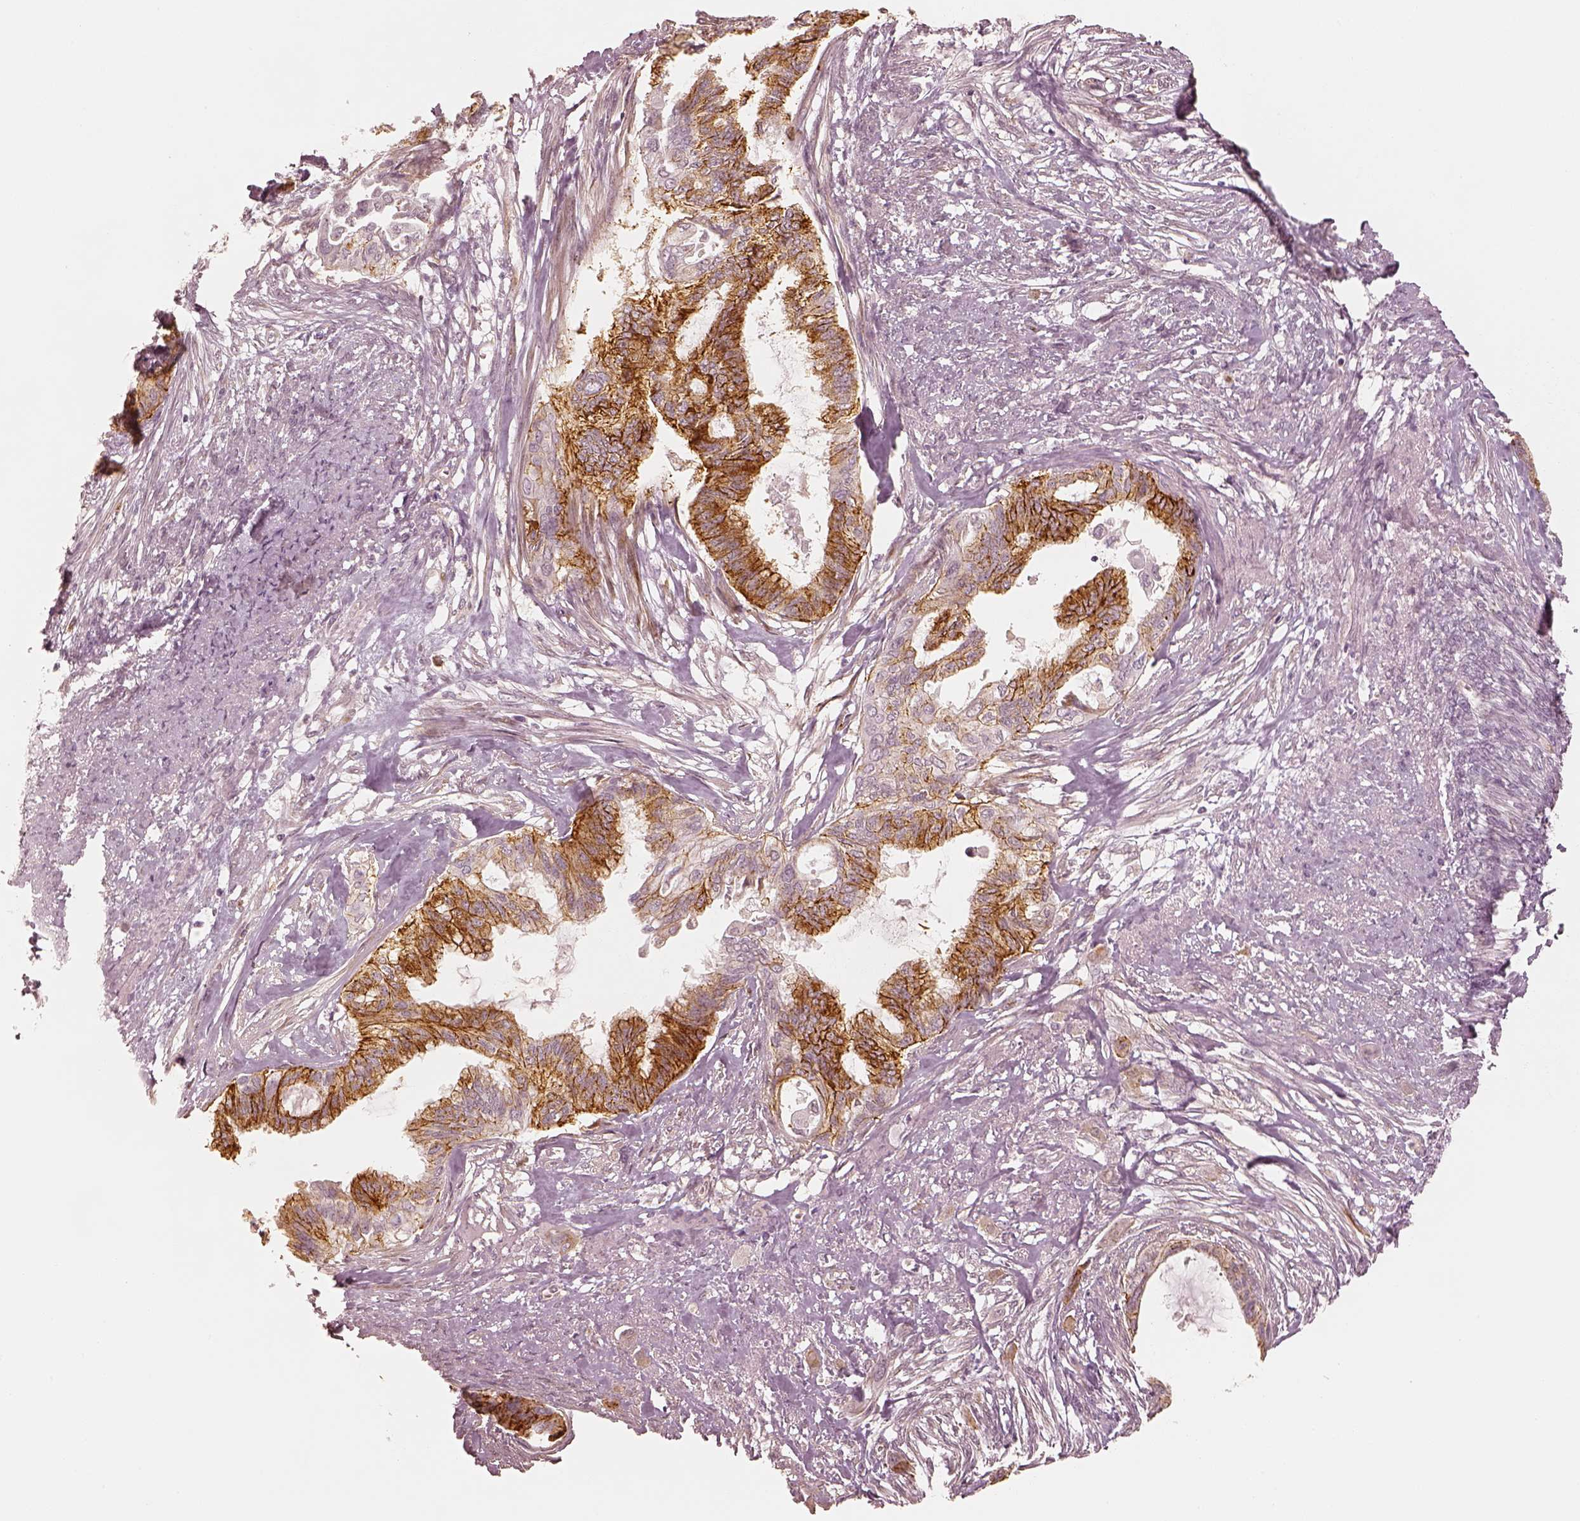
{"staining": {"intensity": "moderate", "quantity": "25%-75%", "location": "cytoplasmic/membranous"}, "tissue": "endometrial cancer", "cell_type": "Tumor cells", "image_type": "cancer", "snomed": [{"axis": "morphology", "description": "Adenocarcinoma, NOS"}, {"axis": "topography", "description": "Endometrium"}], "caption": "Protein staining of endometrial cancer tissue demonstrates moderate cytoplasmic/membranous expression in approximately 25%-75% of tumor cells.", "gene": "GORASP2", "patient": {"sex": "female", "age": 86}}